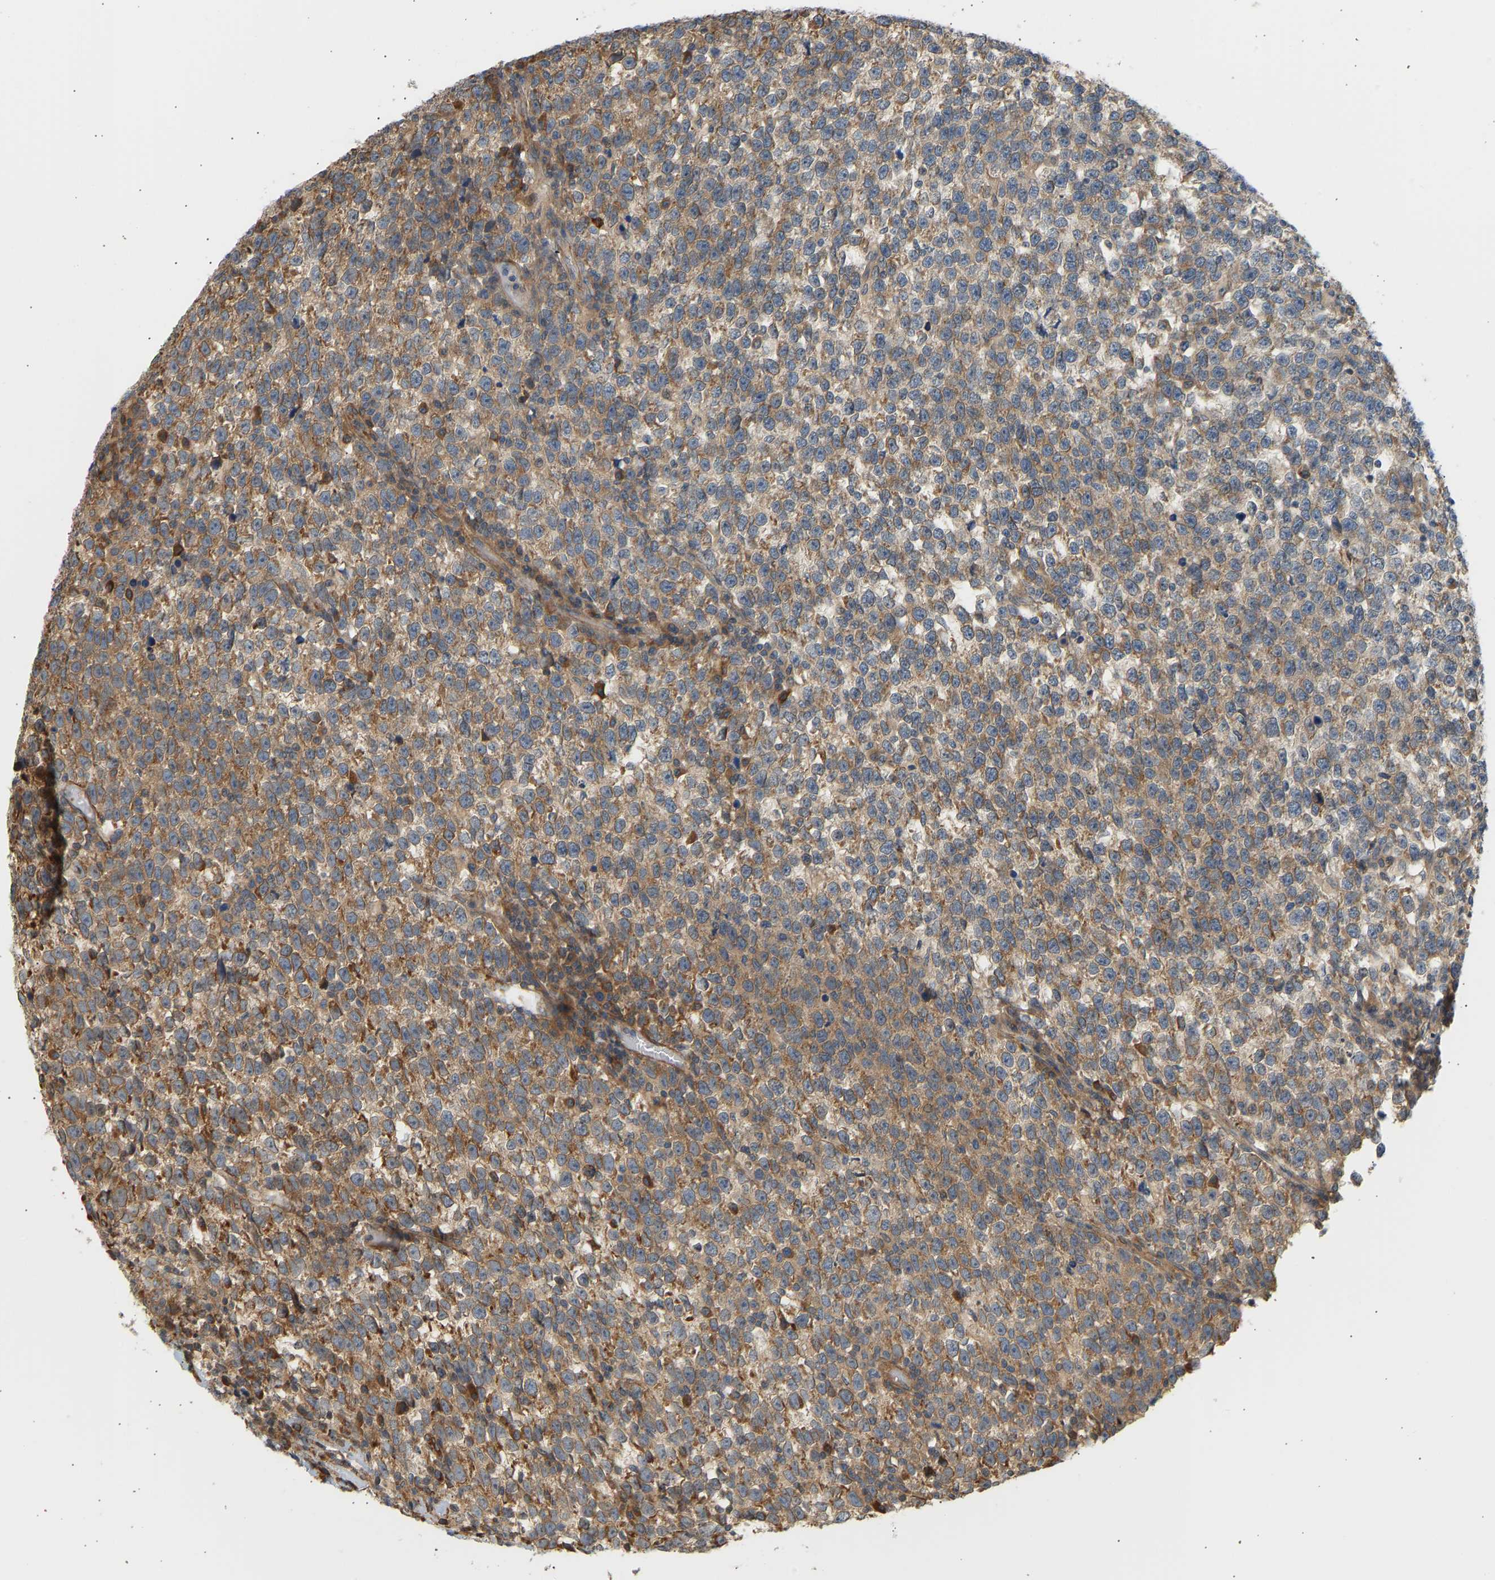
{"staining": {"intensity": "moderate", "quantity": ">75%", "location": "cytoplasmic/membranous"}, "tissue": "testis cancer", "cell_type": "Tumor cells", "image_type": "cancer", "snomed": [{"axis": "morphology", "description": "Normal tissue, NOS"}, {"axis": "morphology", "description": "Seminoma, NOS"}, {"axis": "topography", "description": "Testis"}], "caption": "Immunohistochemistry of seminoma (testis) displays medium levels of moderate cytoplasmic/membranous positivity in about >75% of tumor cells.", "gene": "CEP57", "patient": {"sex": "male", "age": 43}}